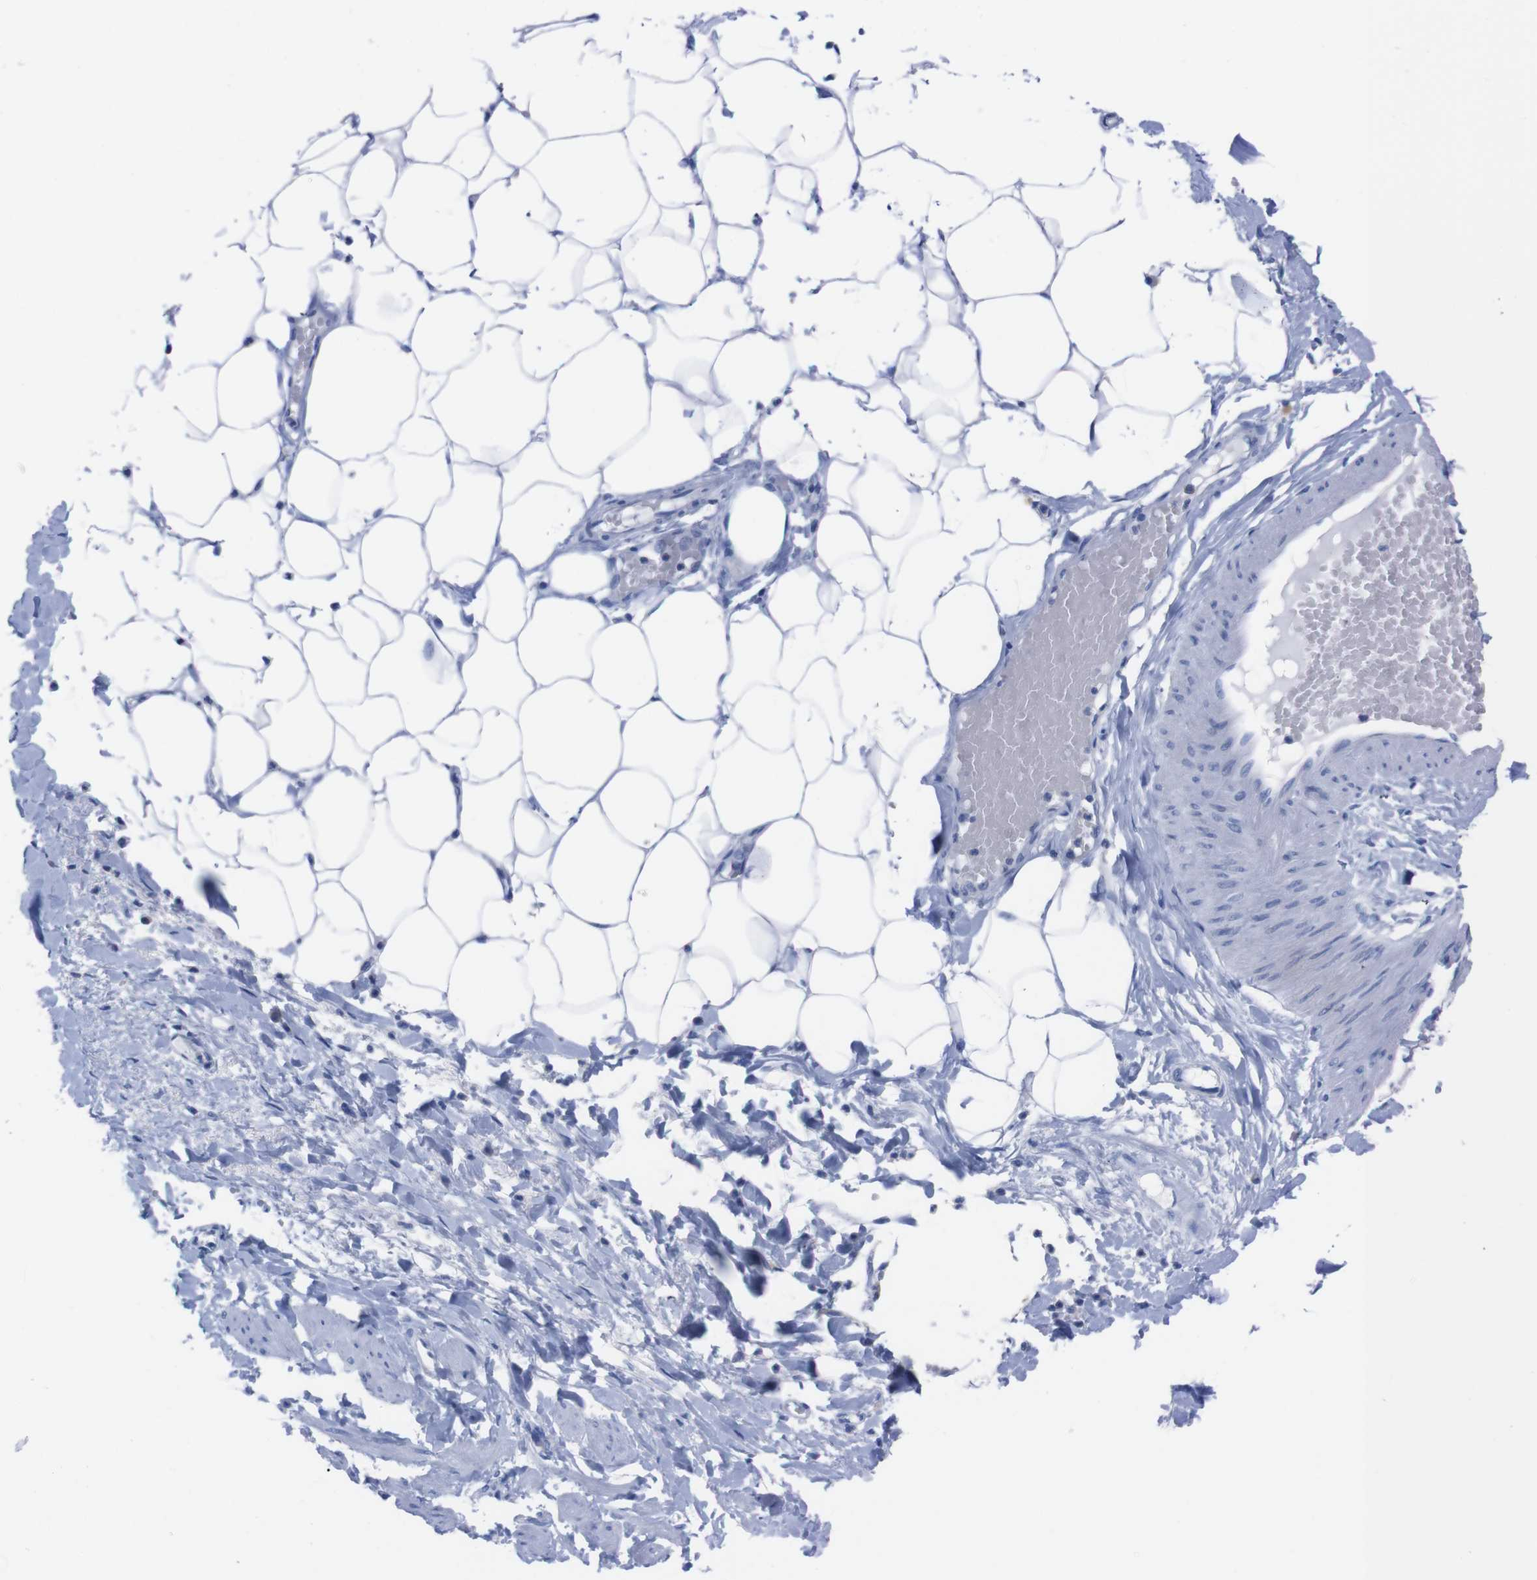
{"staining": {"intensity": "negative", "quantity": "none", "location": "none"}, "tissue": "adipose tissue", "cell_type": "Adipocytes", "image_type": "normal", "snomed": [{"axis": "morphology", "description": "Normal tissue, NOS"}, {"axis": "topography", "description": "Soft tissue"}, {"axis": "topography", "description": "Vascular tissue"}], "caption": "This is a image of IHC staining of unremarkable adipose tissue, which shows no positivity in adipocytes.", "gene": "TMEM243", "patient": {"sex": "female", "age": 35}}